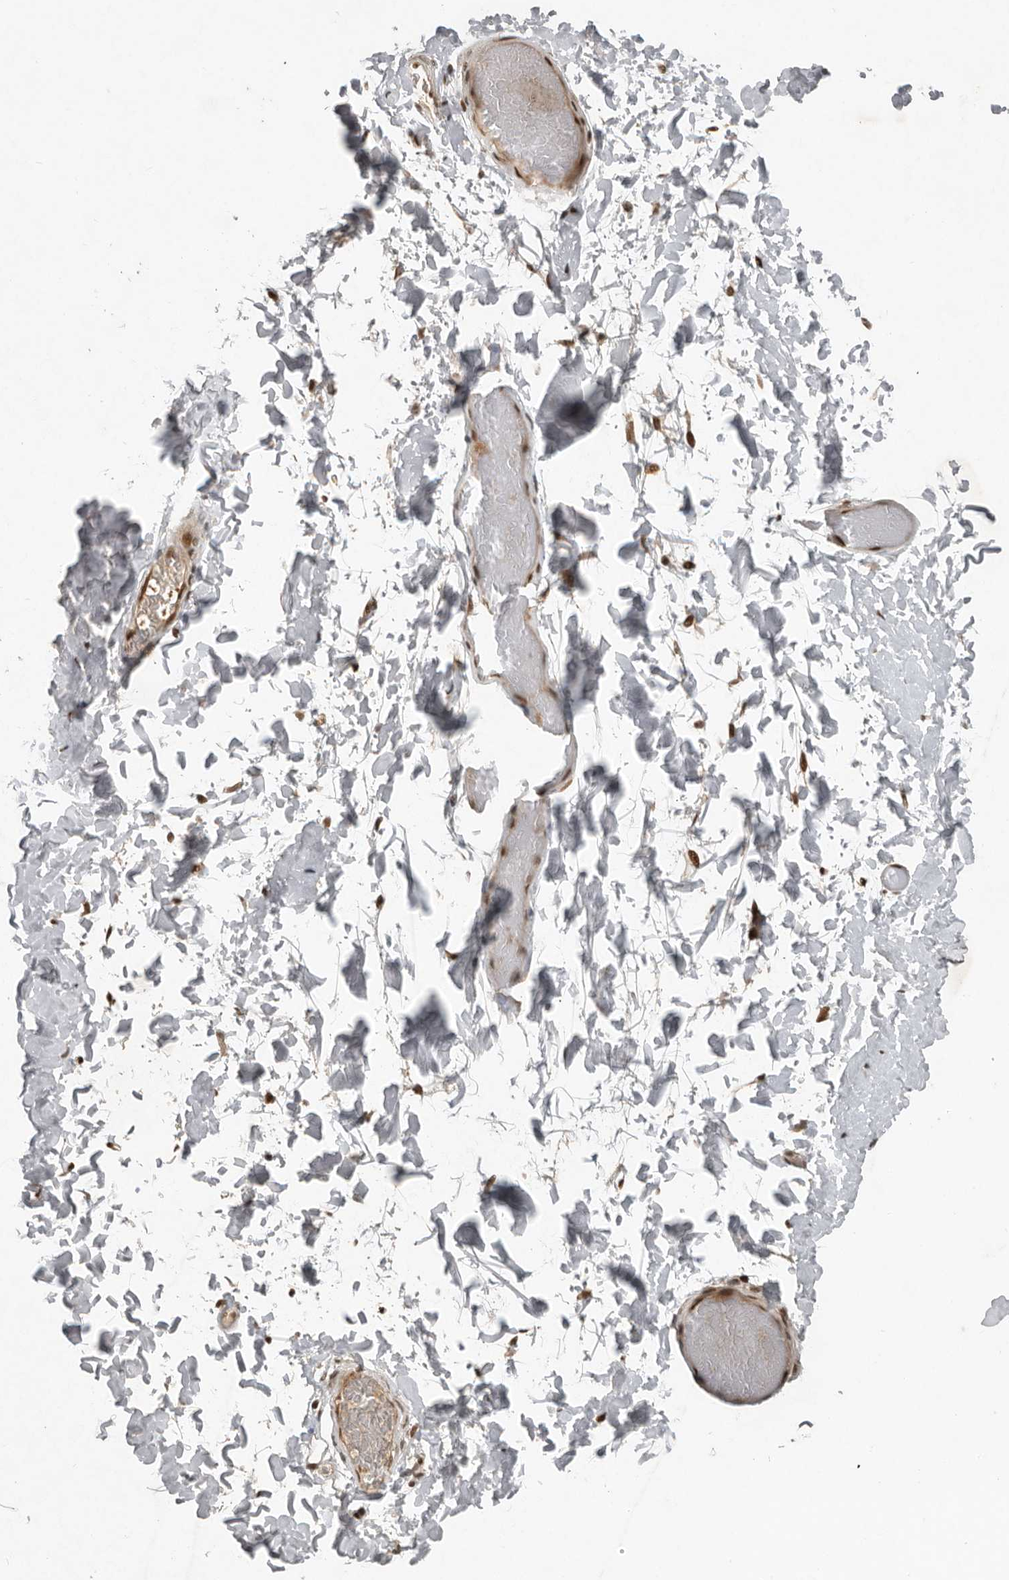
{"staining": {"intensity": "strong", "quantity": ">75%", "location": "nuclear"}, "tissue": "adipose tissue", "cell_type": "Adipocytes", "image_type": "normal", "snomed": [{"axis": "morphology", "description": "Normal tissue, NOS"}, {"axis": "topography", "description": "Adipose tissue"}, {"axis": "topography", "description": "Vascular tissue"}, {"axis": "topography", "description": "Peripheral nerve tissue"}], "caption": "Adipose tissue was stained to show a protein in brown. There is high levels of strong nuclear expression in about >75% of adipocytes.", "gene": "CDC27", "patient": {"sex": "male", "age": 25}}